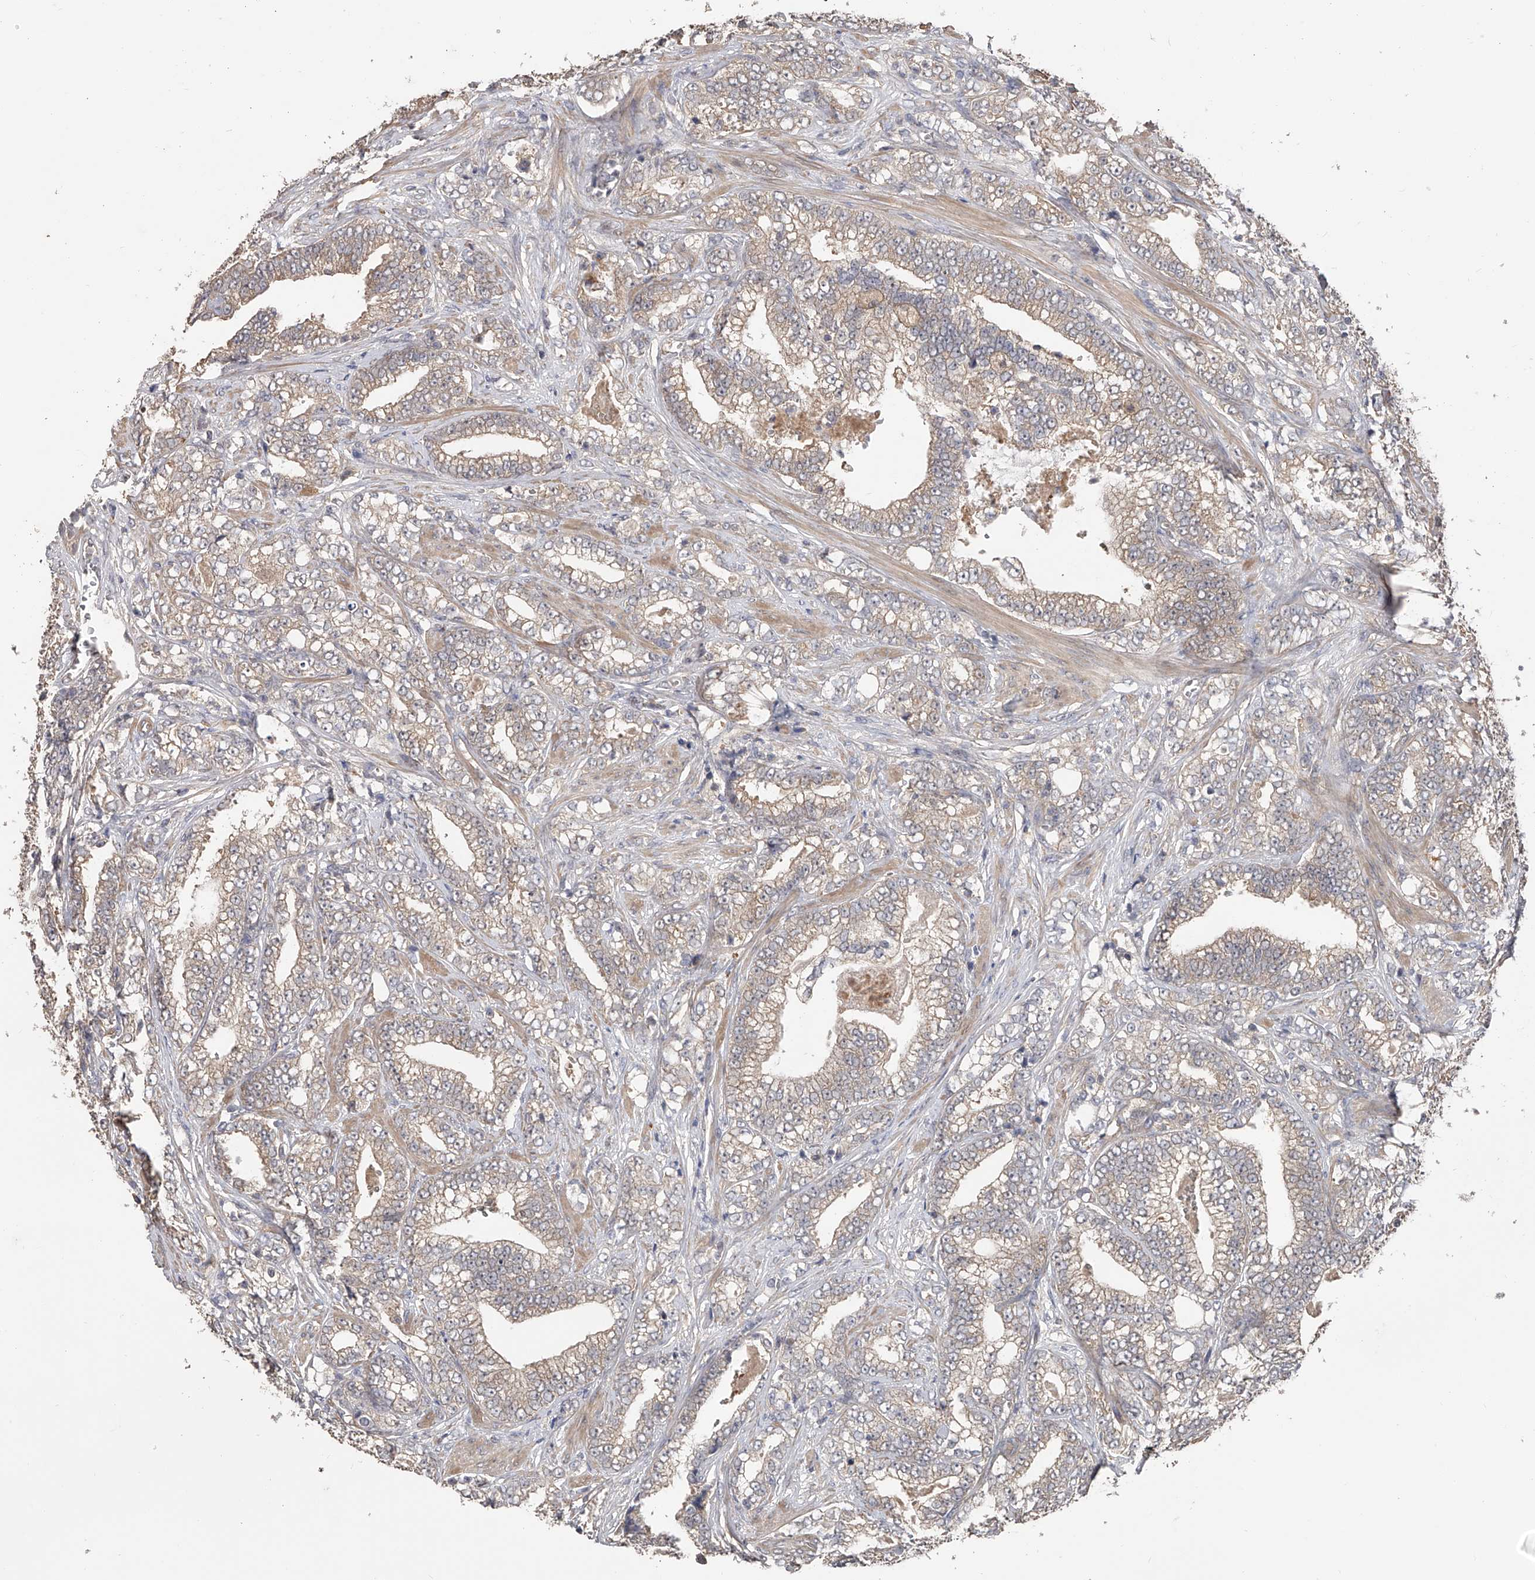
{"staining": {"intensity": "weak", "quantity": "<25%", "location": "cytoplasmic/membranous"}, "tissue": "prostate cancer", "cell_type": "Tumor cells", "image_type": "cancer", "snomed": [{"axis": "morphology", "description": "Adenocarcinoma, High grade"}, {"axis": "topography", "description": "Prostate and seminal vesicle, NOS"}], "caption": "The immunohistochemistry (IHC) photomicrograph has no significant positivity in tumor cells of prostate adenocarcinoma (high-grade) tissue.", "gene": "CFAP298", "patient": {"sex": "male", "age": 67}}